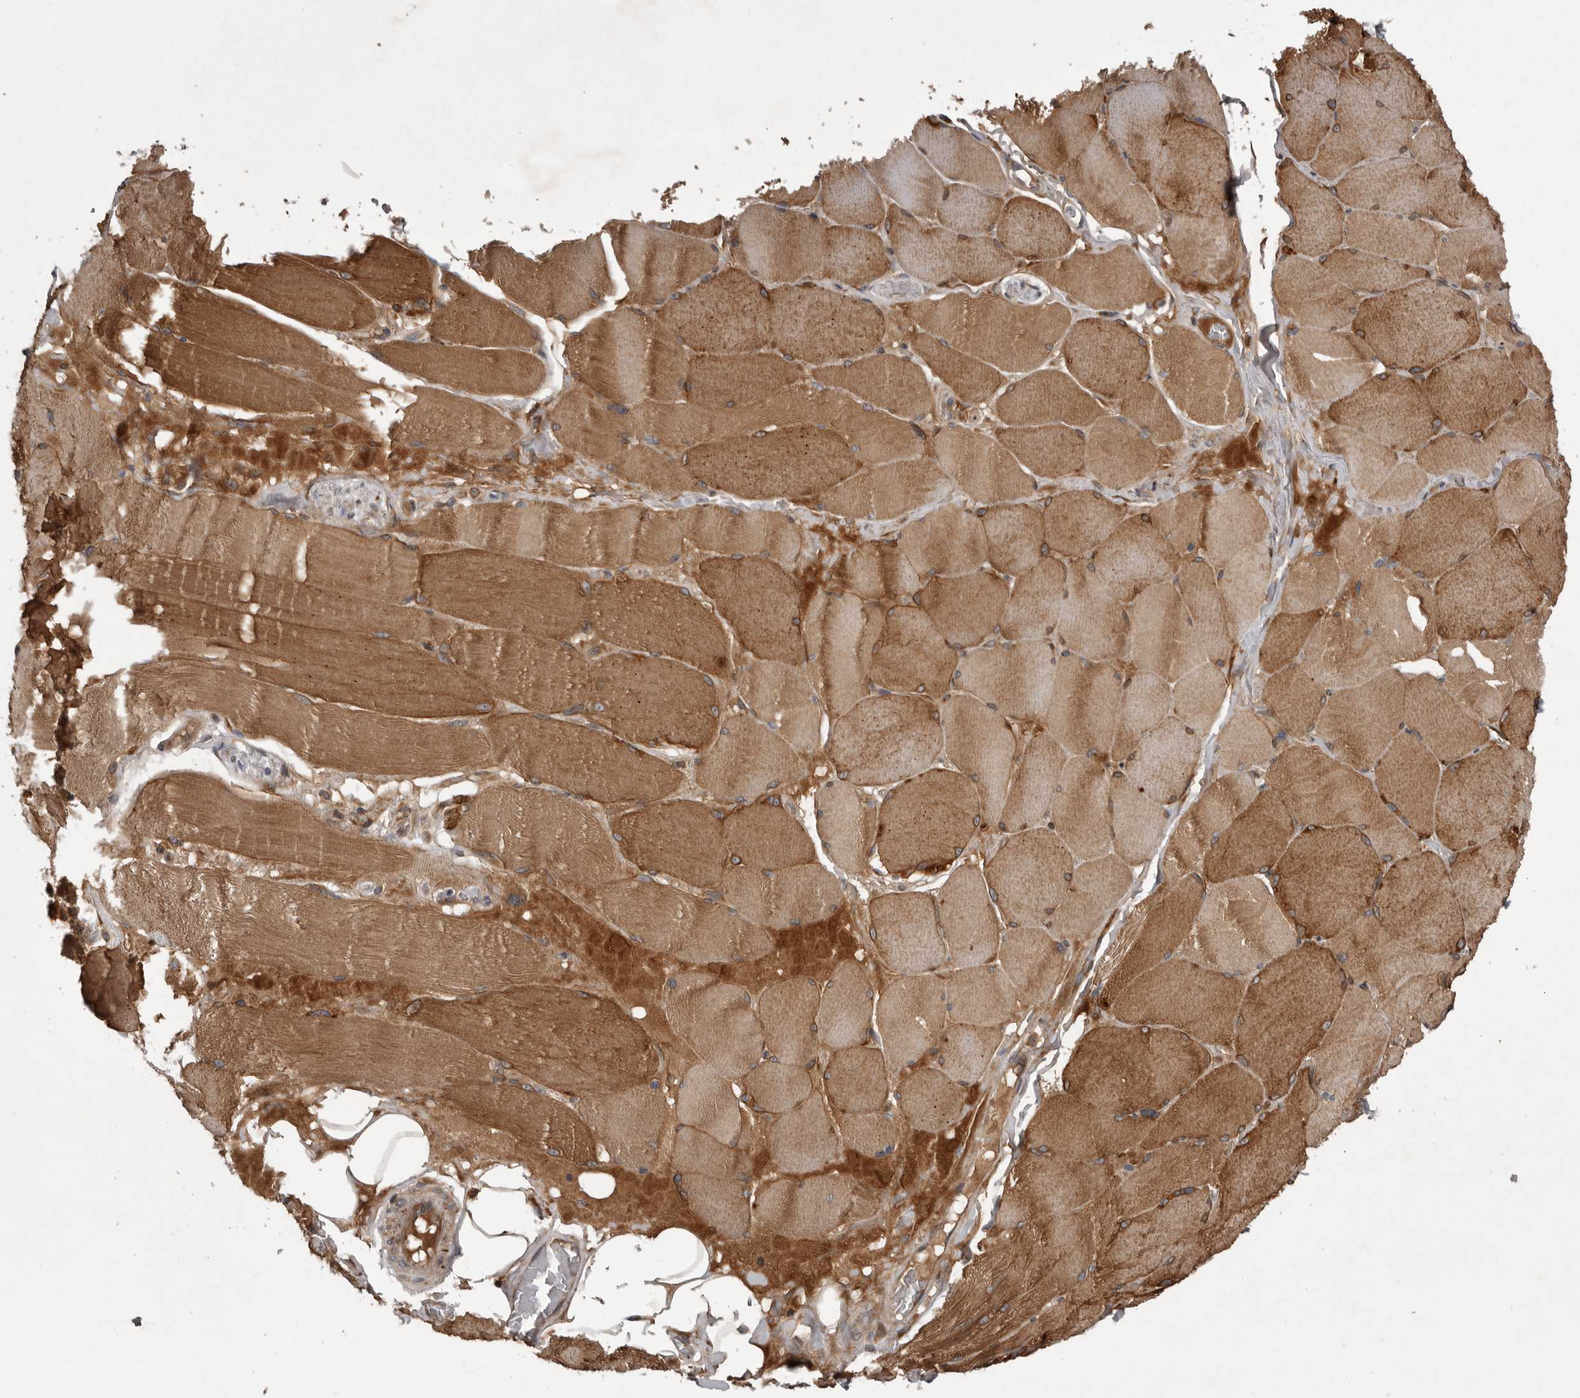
{"staining": {"intensity": "moderate", "quantity": ">75%", "location": "cytoplasmic/membranous"}, "tissue": "skeletal muscle", "cell_type": "Myocytes", "image_type": "normal", "snomed": [{"axis": "morphology", "description": "Normal tissue, NOS"}, {"axis": "topography", "description": "Skin"}, {"axis": "topography", "description": "Skeletal muscle"}], "caption": "A micrograph of skeletal muscle stained for a protein reveals moderate cytoplasmic/membranous brown staining in myocytes. (Stains: DAB (3,3'-diaminobenzidine) in brown, nuclei in blue, Microscopy: brightfield microscopy at high magnification).", "gene": "RAB3GAP2", "patient": {"sex": "male", "age": 83}}